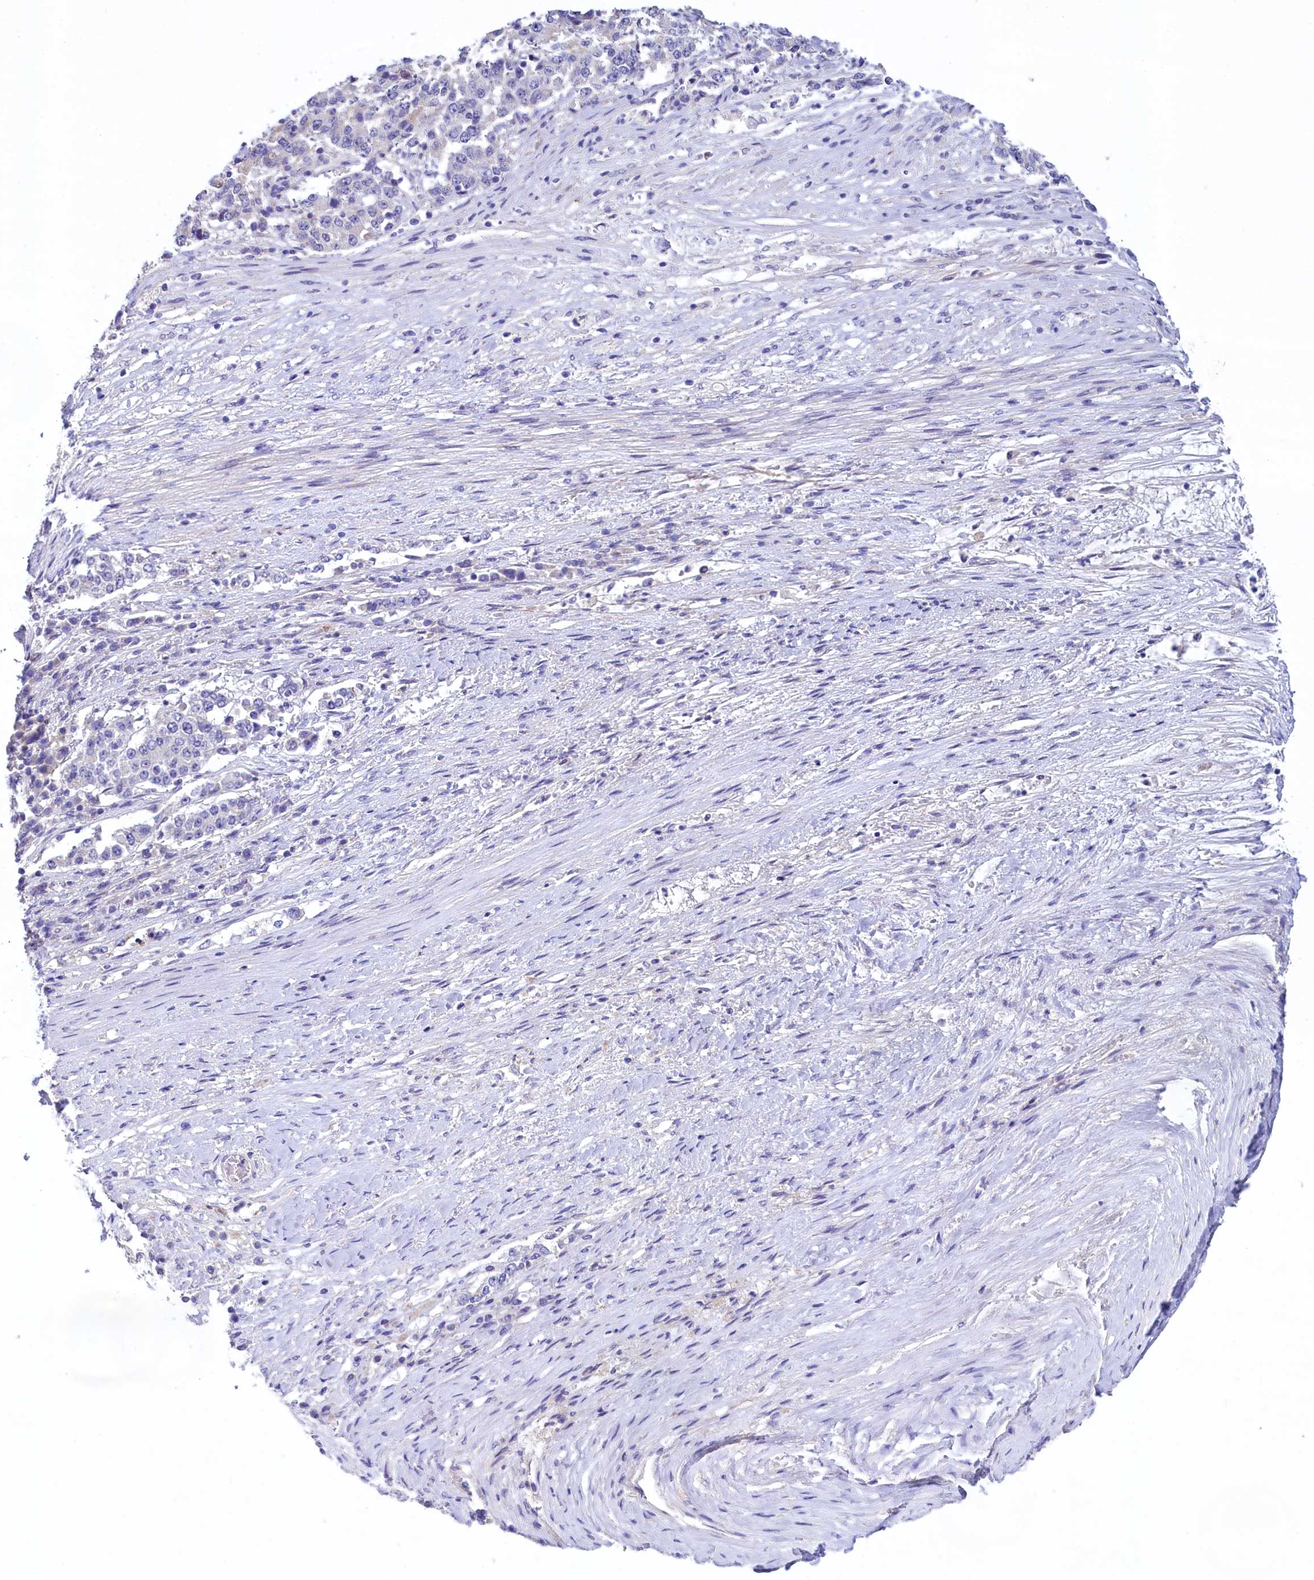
{"staining": {"intensity": "negative", "quantity": "none", "location": "none"}, "tissue": "stomach cancer", "cell_type": "Tumor cells", "image_type": "cancer", "snomed": [{"axis": "morphology", "description": "Adenocarcinoma, NOS"}, {"axis": "topography", "description": "Stomach"}], "caption": "Image shows no protein expression in tumor cells of stomach cancer (adenocarcinoma) tissue.", "gene": "KRBOX5", "patient": {"sex": "male", "age": 59}}